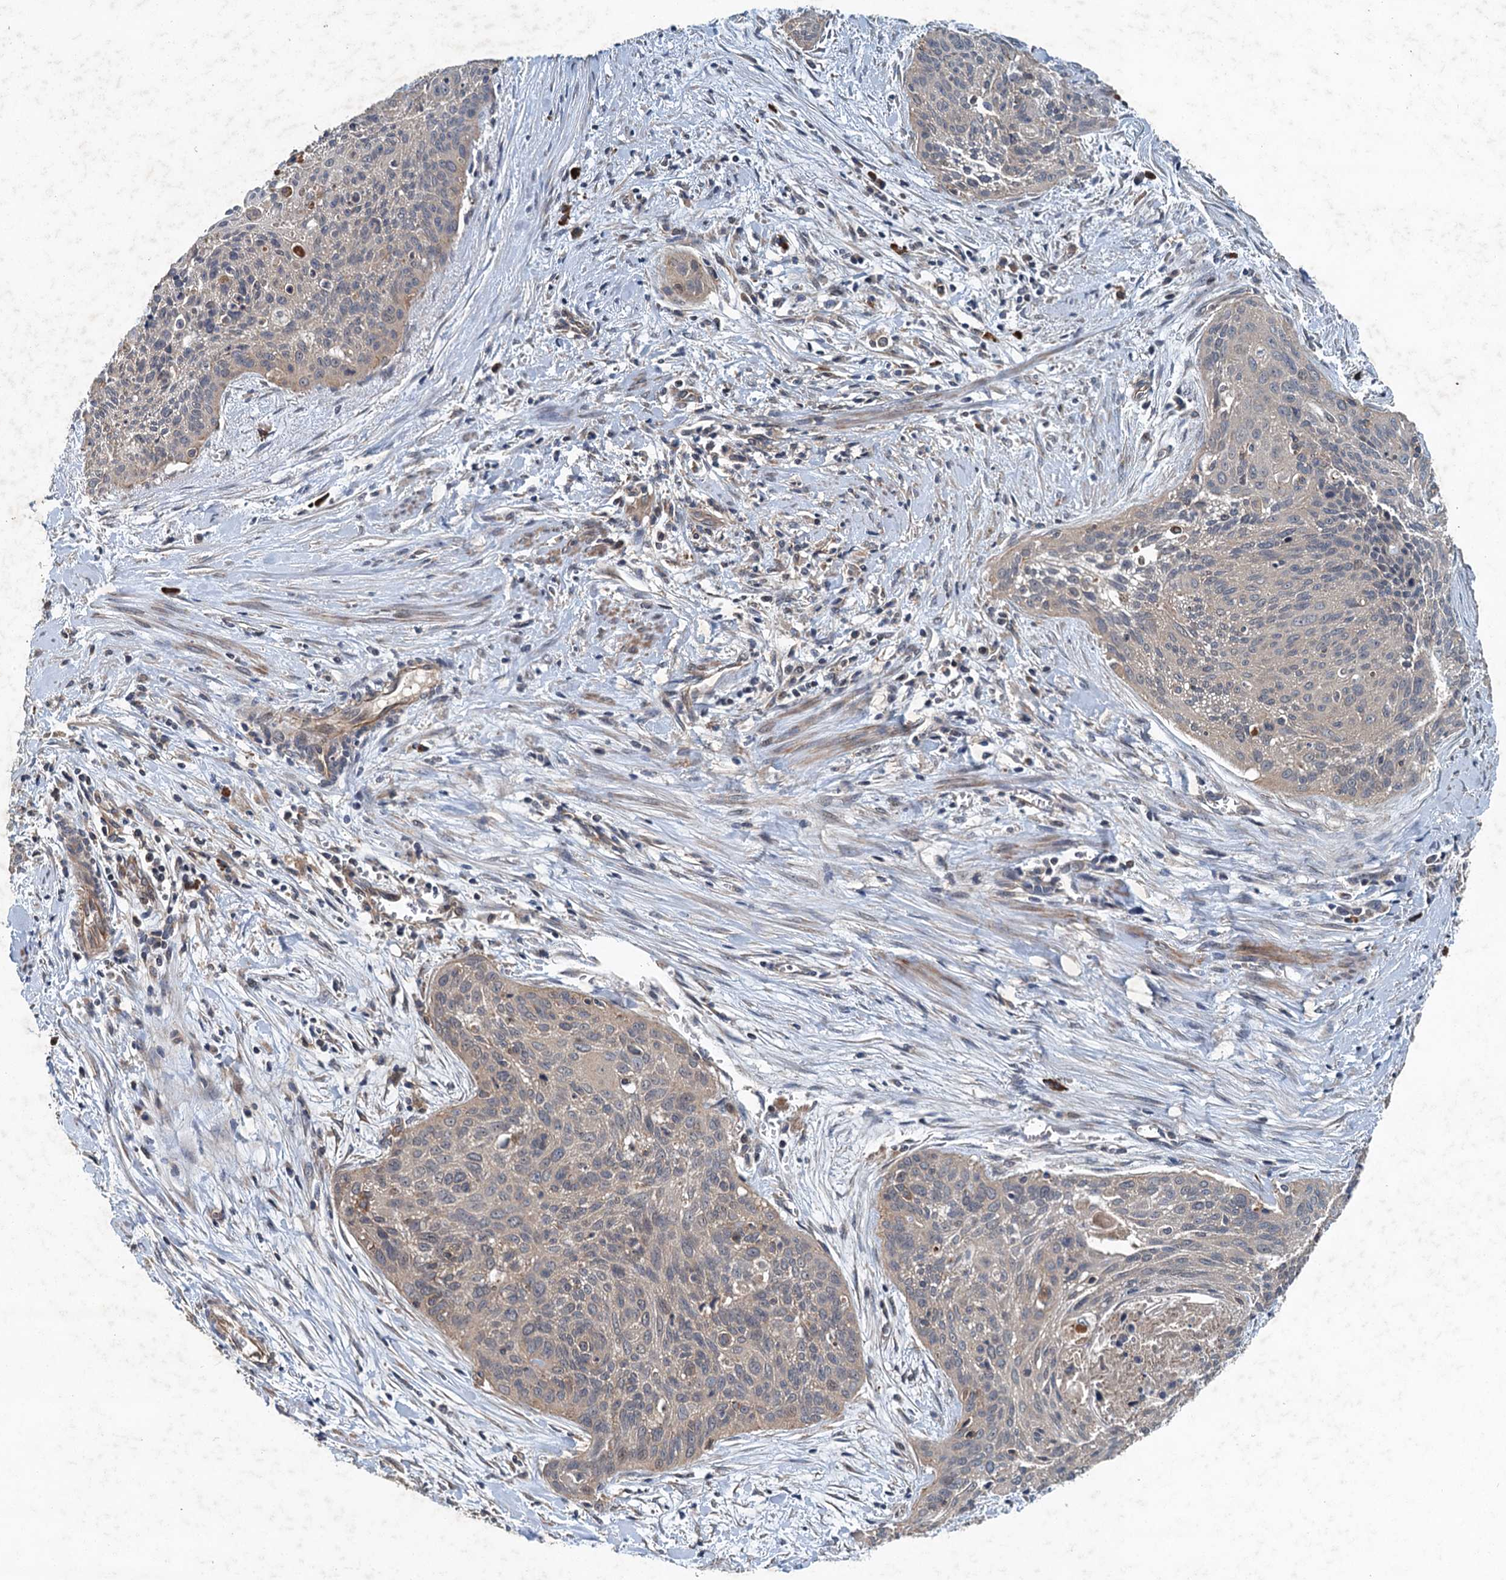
{"staining": {"intensity": "negative", "quantity": "none", "location": "none"}, "tissue": "cervical cancer", "cell_type": "Tumor cells", "image_type": "cancer", "snomed": [{"axis": "morphology", "description": "Squamous cell carcinoma, NOS"}, {"axis": "topography", "description": "Cervix"}], "caption": "This is an immunohistochemistry micrograph of human cervical cancer. There is no expression in tumor cells.", "gene": "BORCS5", "patient": {"sex": "female", "age": 55}}